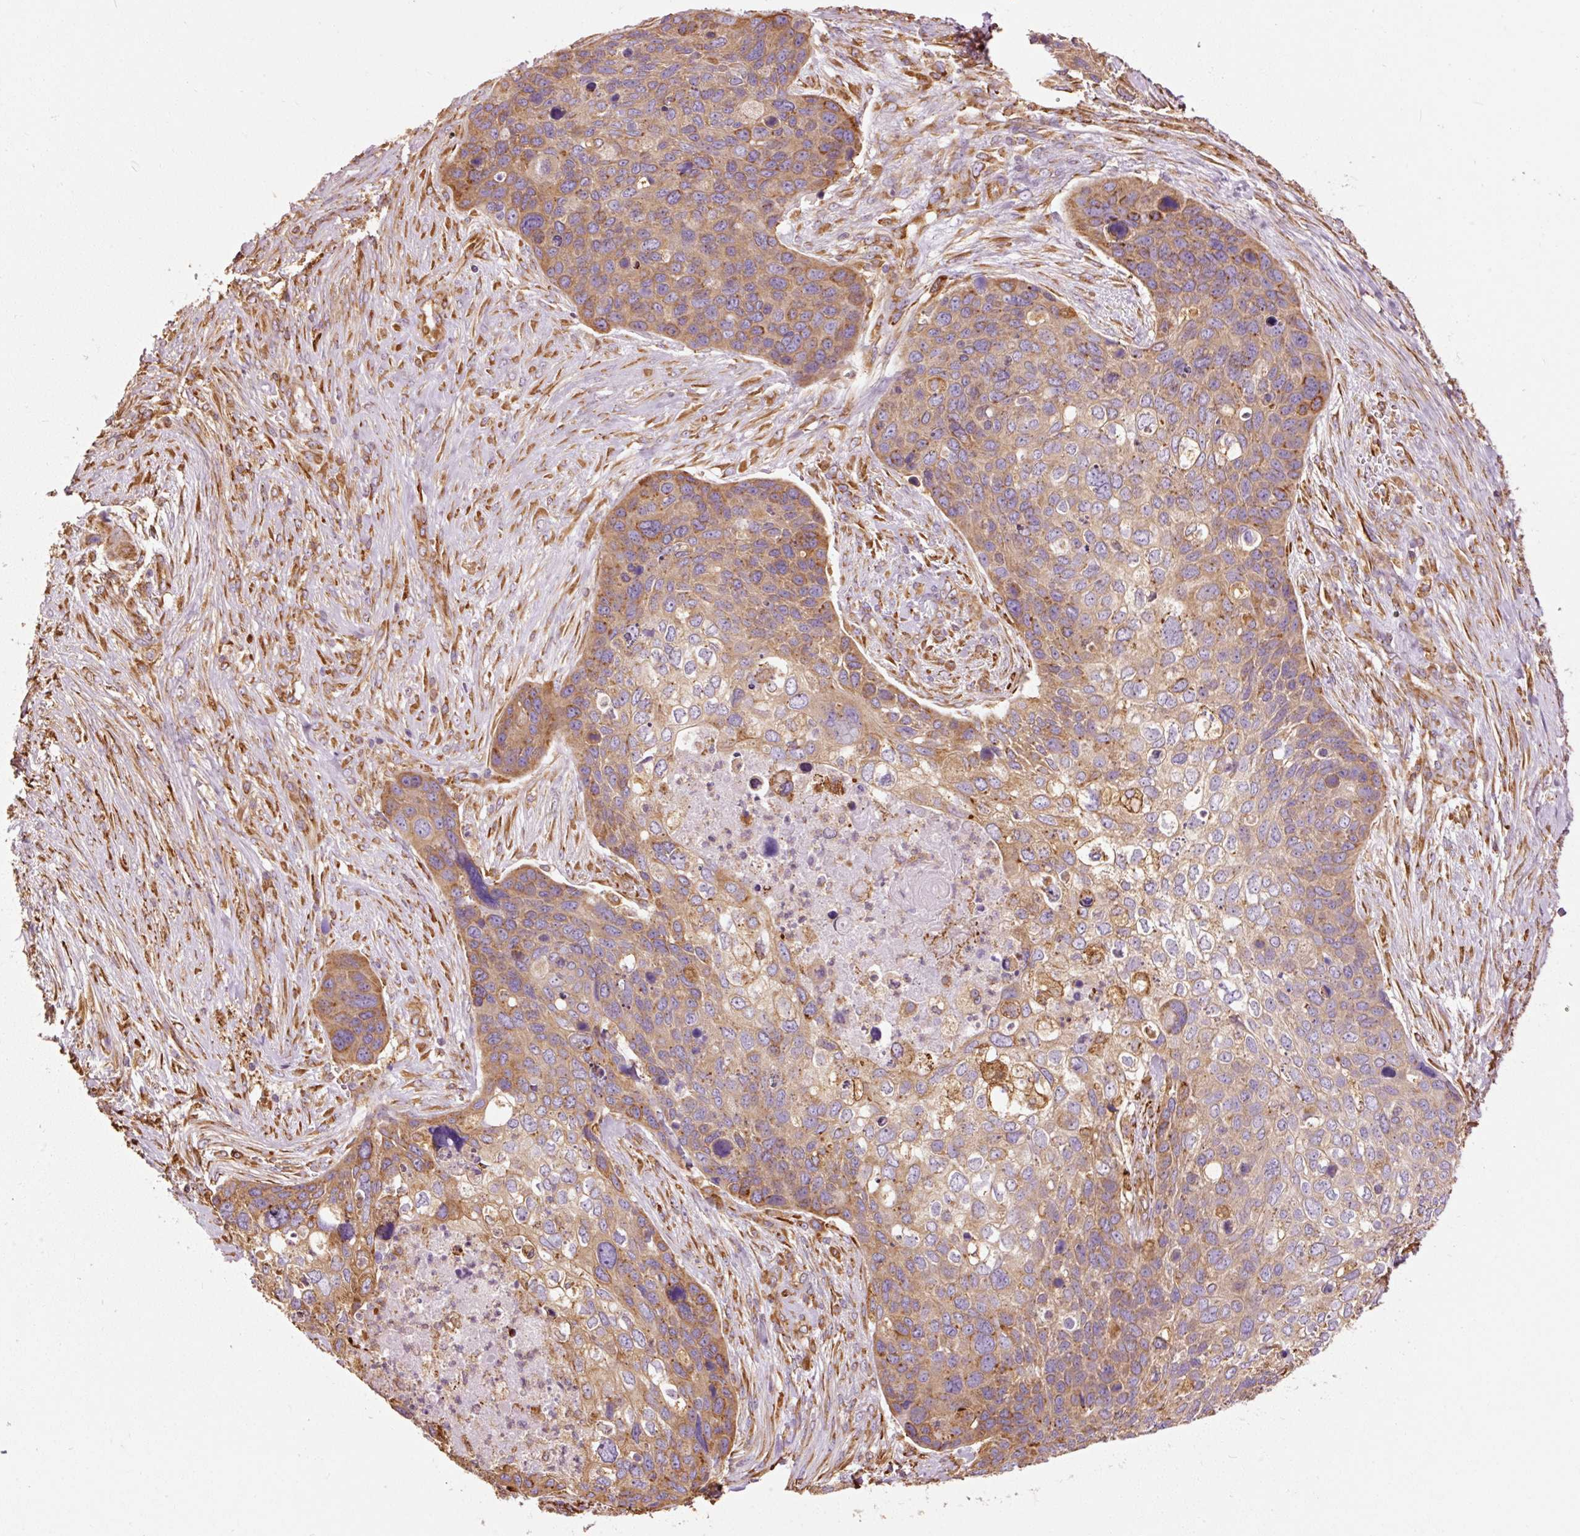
{"staining": {"intensity": "moderate", "quantity": ">75%", "location": "cytoplasmic/membranous"}, "tissue": "skin cancer", "cell_type": "Tumor cells", "image_type": "cancer", "snomed": [{"axis": "morphology", "description": "Basal cell carcinoma"}, {"axis": "topography", "description": "Skin"}], "caption": "High-power microscopy captured an immunohistochemistry (IHC) image of basal cell carcinoma (skin), revealing moderate cytoplasmic/membranous positivity in about >75% of tumor cells.", "gene": "KLC1", "patient": {"sex": "female", "age": 74}}